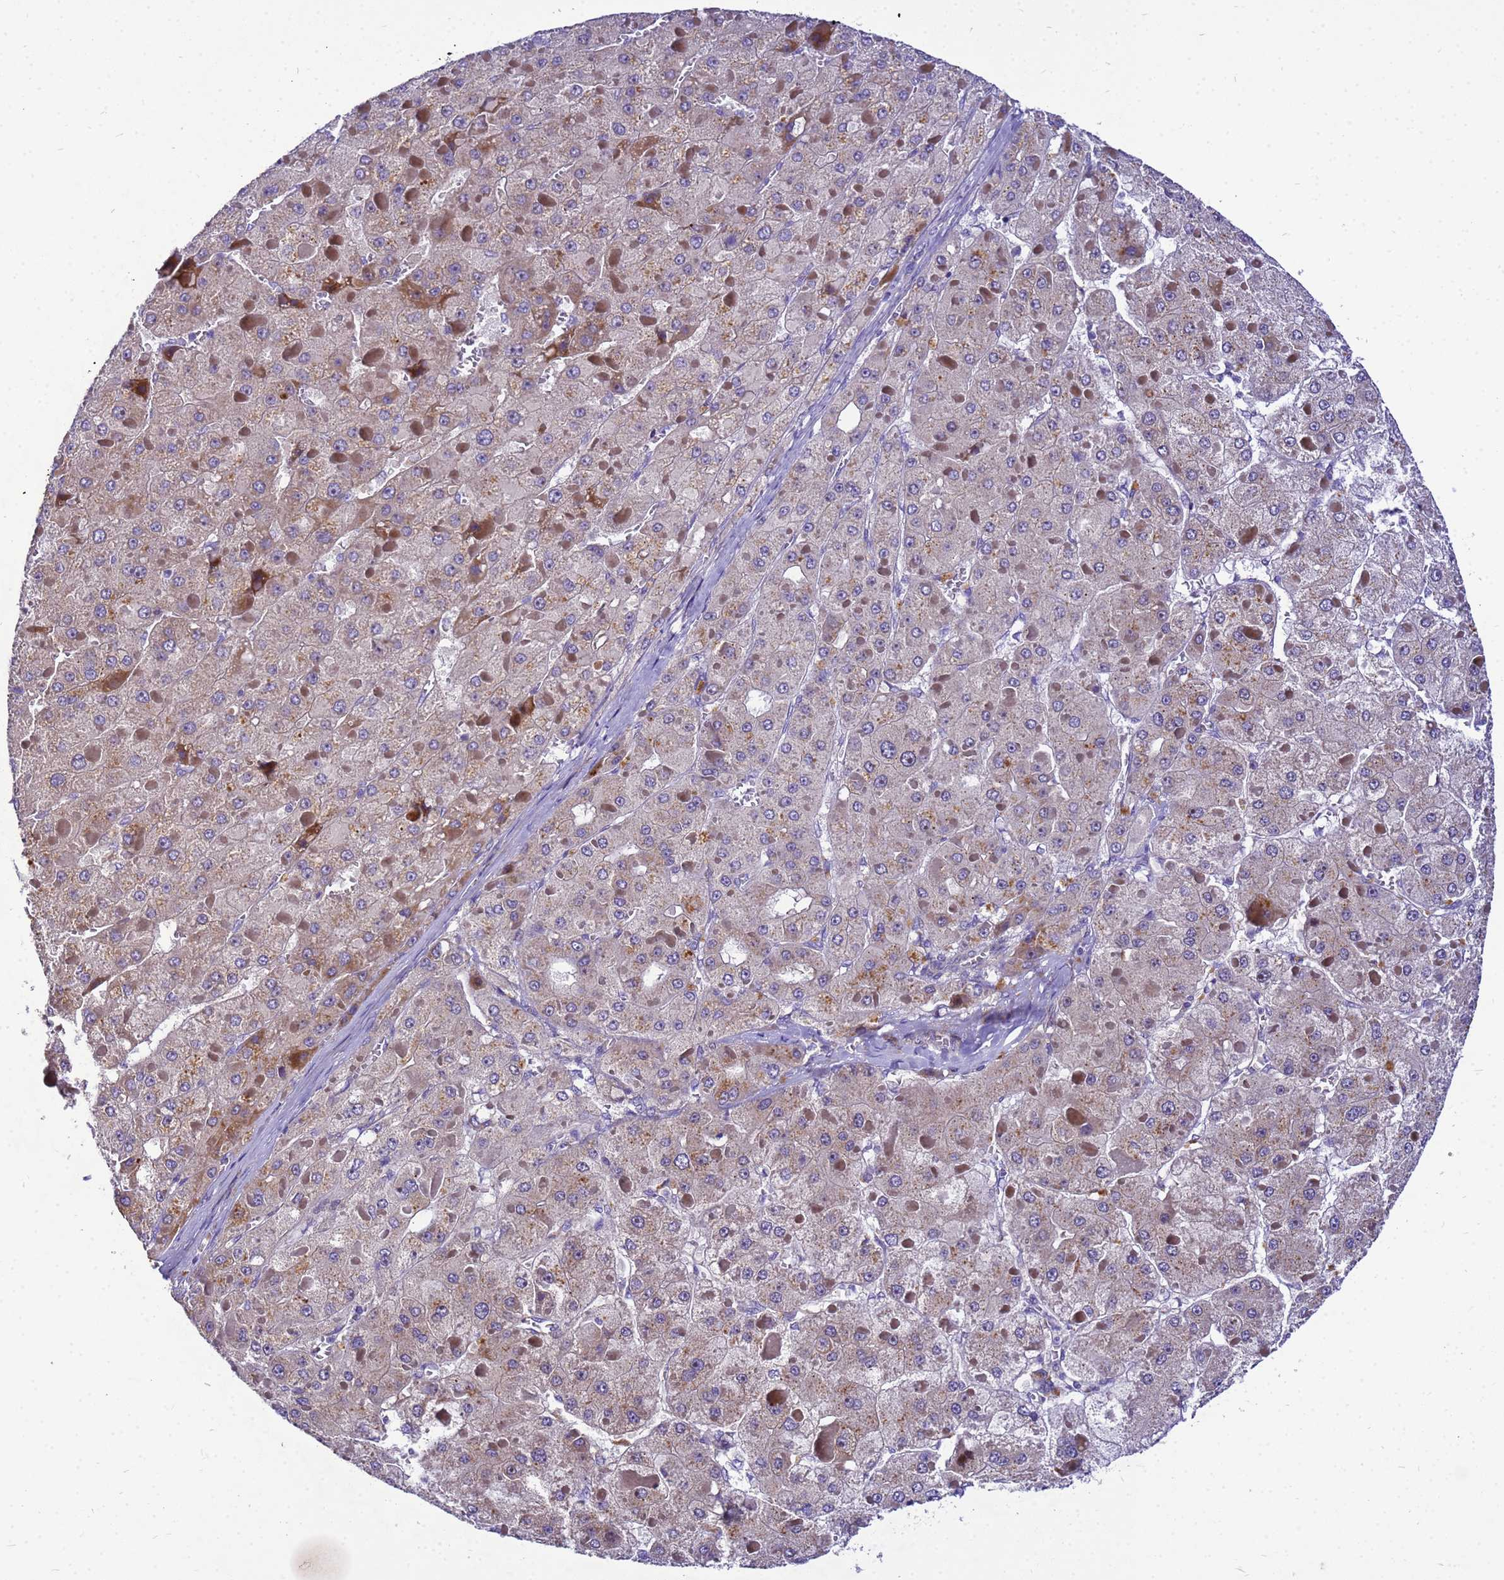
{"staining": {"intensity": "weak", "quantity": "25%-75%", "location": "cytoplasmic/membranous"}, "tissue": "liver cancer", "cell_type": "Tumor cells", "image_type": "cancer", "snomed": [{"axis": "morphology", "description": "Carcinoma, Hepatocellular, NOS"}, {"axis": "topography", "description": "Liver"}], "caption": "Hepatocellular carcinoma (liver) stained with a brown dye reveals weak cytoplasmic/membranous positive staining in about 25%-75% of tumor cells.", "gene": "POP7", "patient": {"sex": "female", "age": 73}}